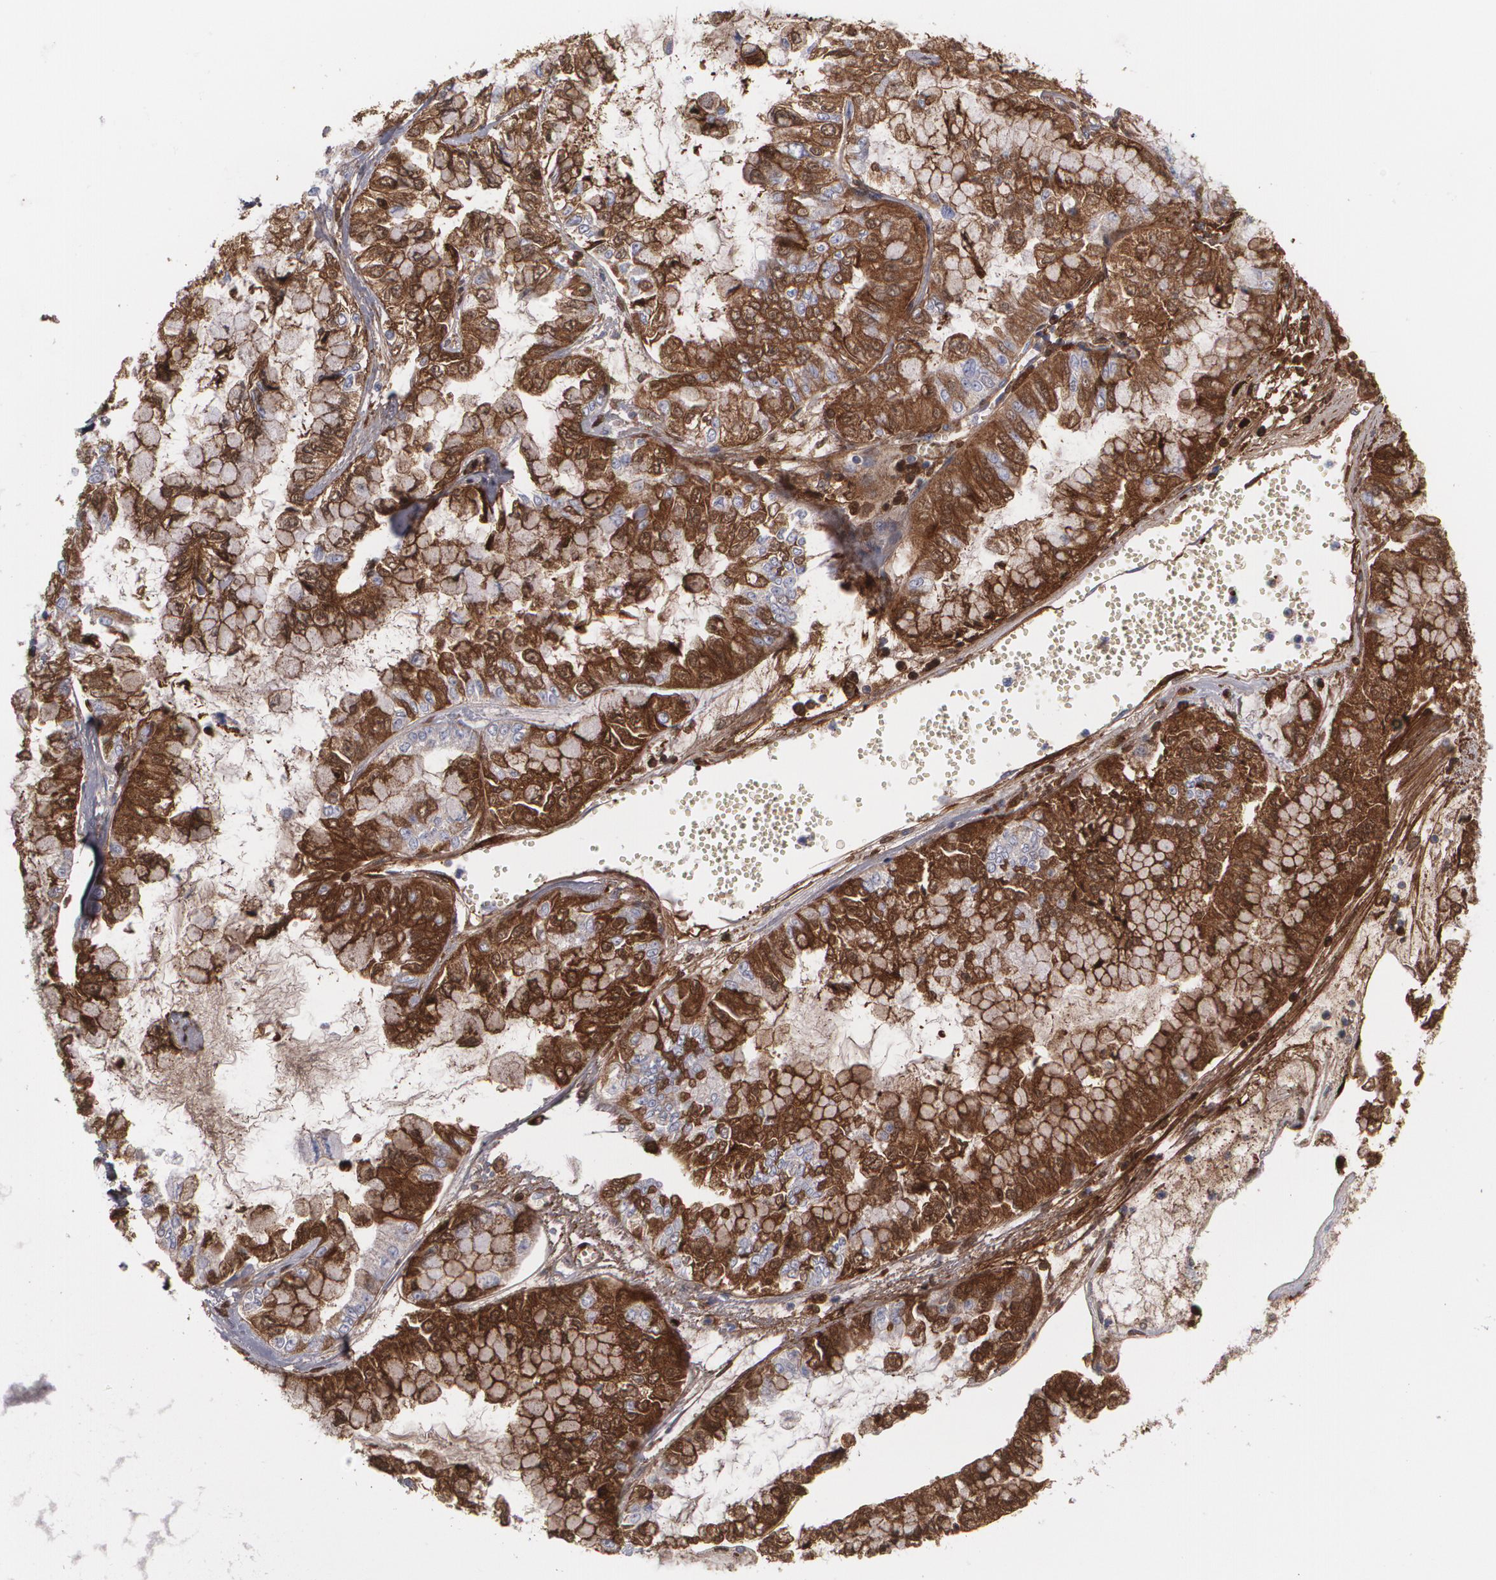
{"staining": {"intensity": "weak", "quantity": "25%-75%", "location": "cytoplasmic/membranous"}, "tissue": "liver cancer", "cell_type": "Tumor cells", "image_type": "cancer", "snomed": [{"axis": "morphology", "description": "Cholangiocarcinoma"}, {"axis": "topography", "description": "Liver"}], "caption": "Protein staining of liver cancer tissue displays weak cytoplasmic/membranous positivity in about 25%-75% of tumor cells.", "gene": "FBLN1", "patient": {"sex": "female", "age": 79}}